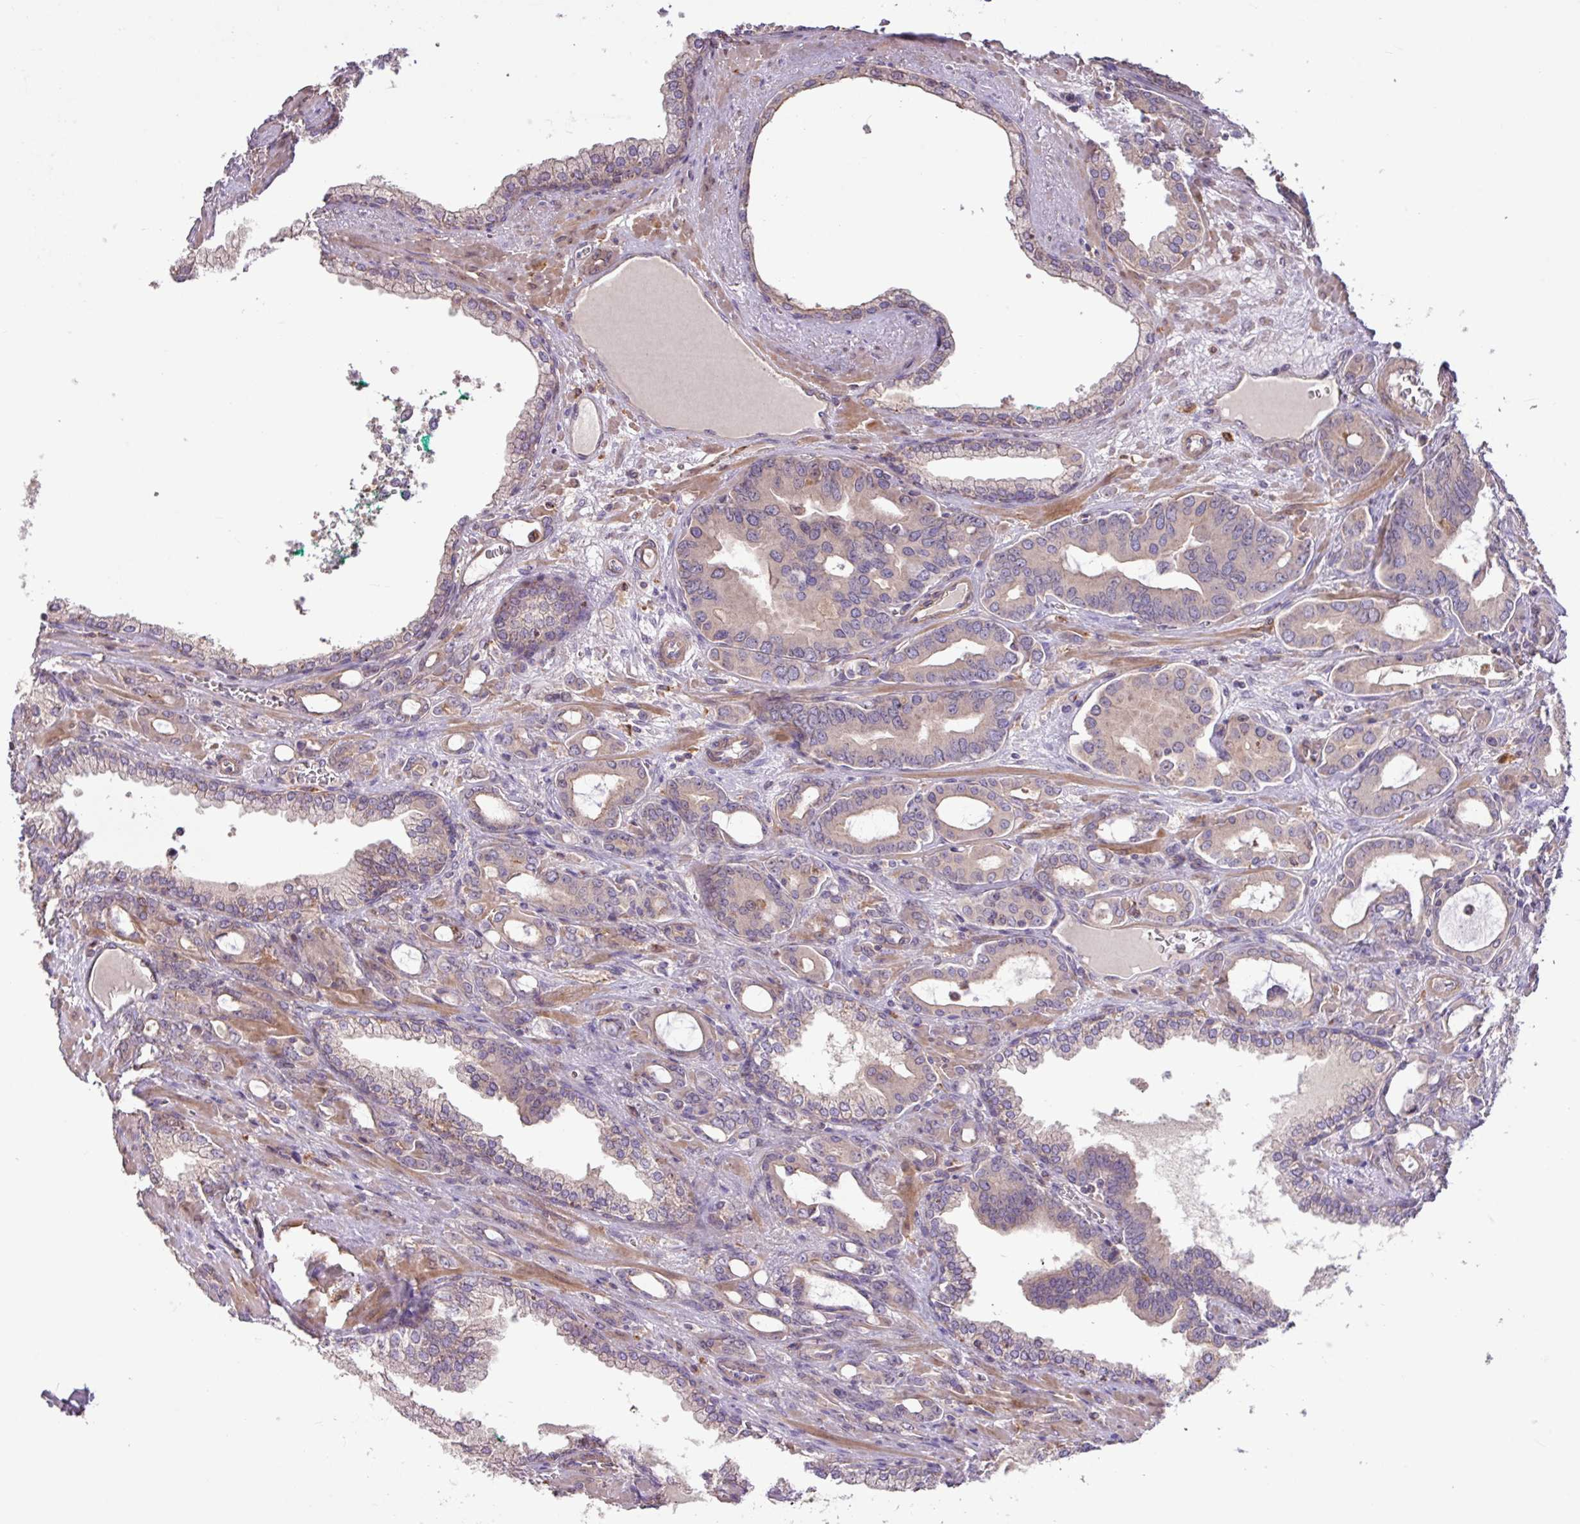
{"staining": {"intensity": "negative", "quantity": "none", "location": "none"}, "tissue": "prostate cancer", "cell_type": "Tumor cells", "image_type": "cancer", "snomed": [{"axis": "morphology", "description": "Adenocarcinoma, High grade"}, {"axis": "topography", "description": "Prostate"}], "caption": "The image shows no staining of tumor cells in prostate cancer.", "gene": "ARHGEF25", "patient": {"sex": "male", "age": 72}}